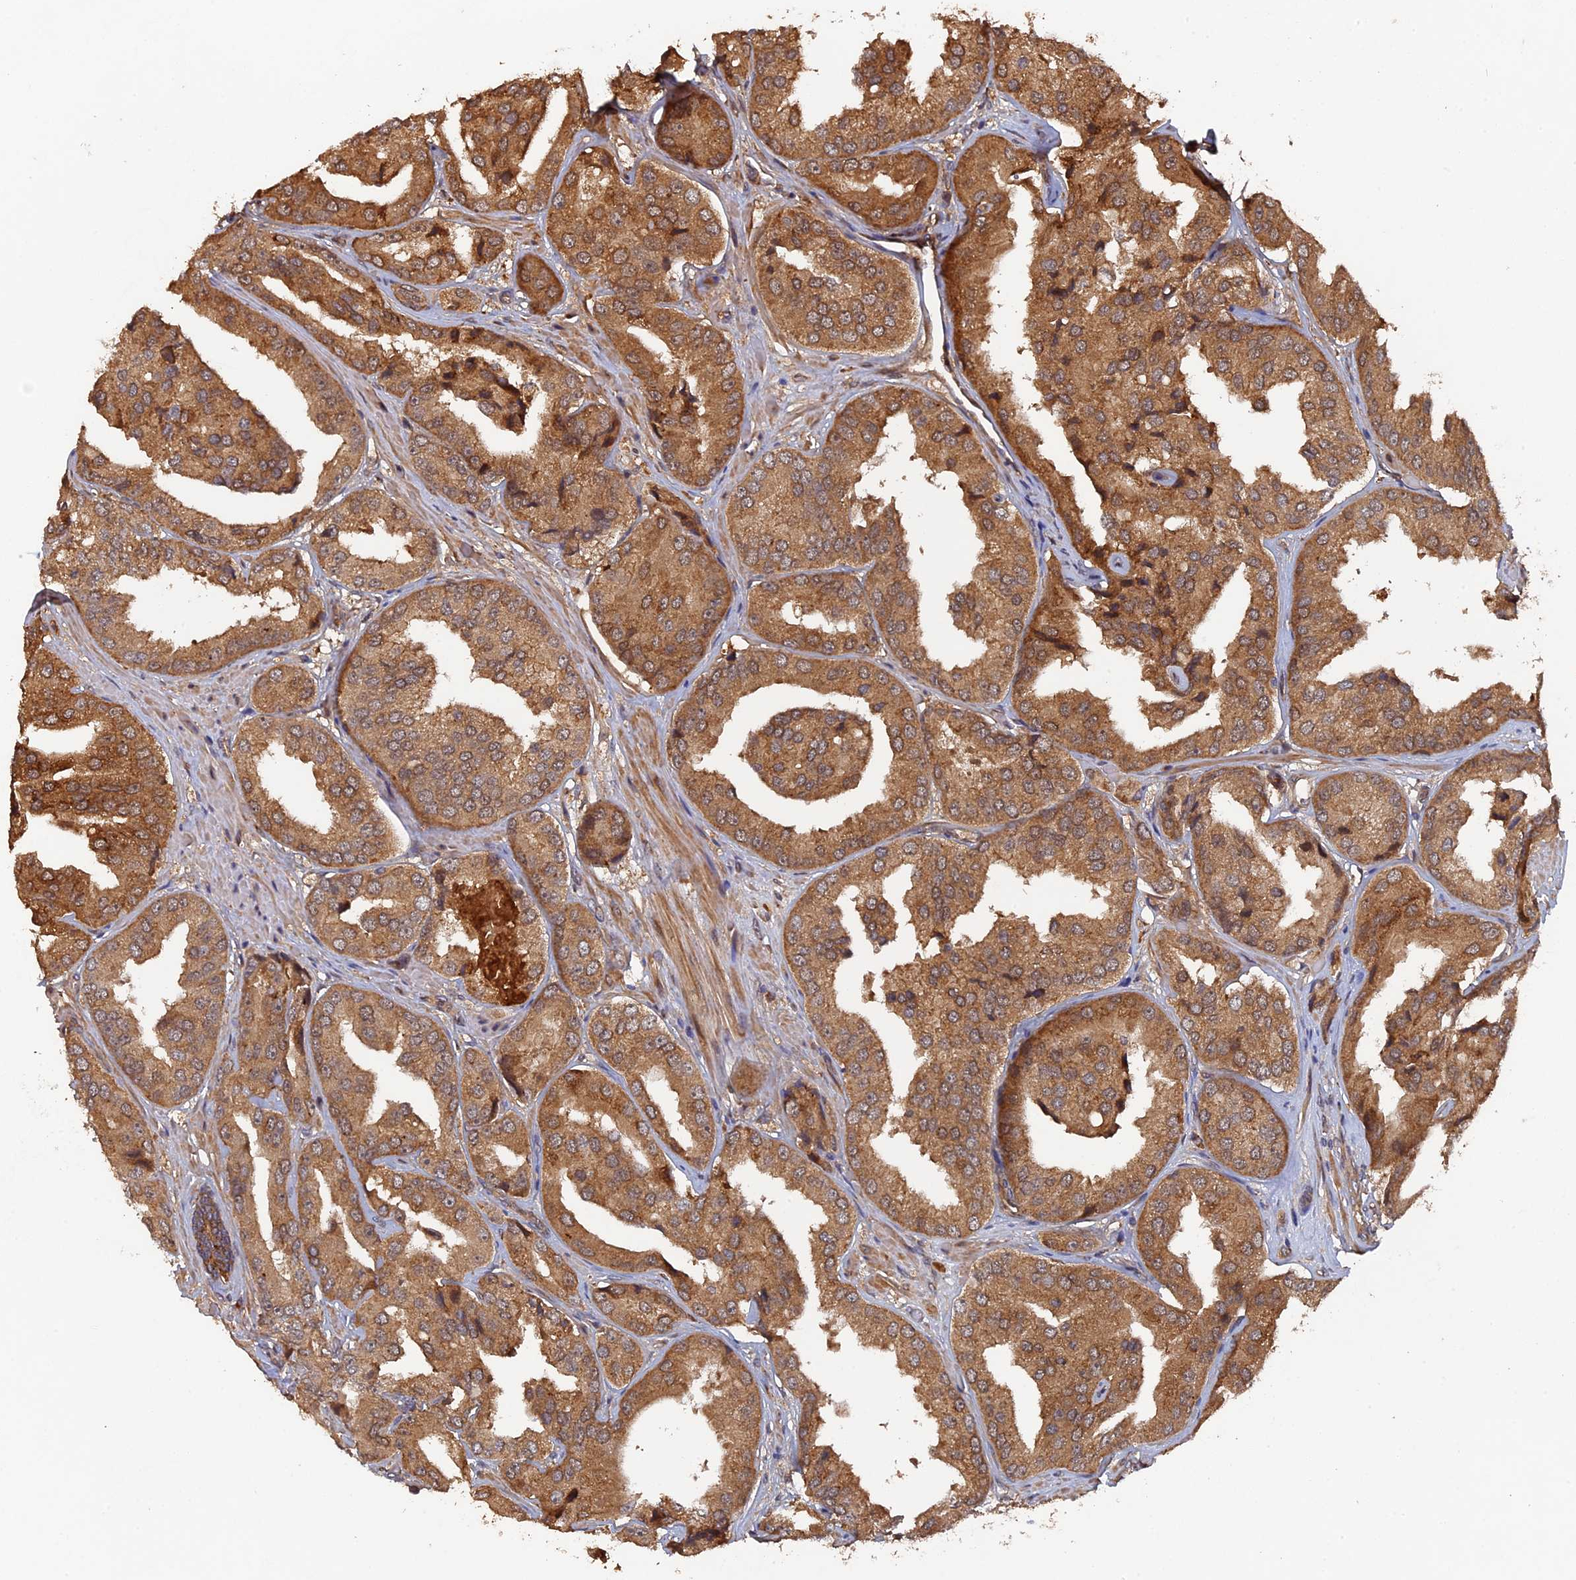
{"staining": {"intensity": "moderate", "quantity": ">75%", "location": "cytoplasmic/membranous"}, "tissue": "prostate cancer", "cell_type": "Tumor cells", "image_type": "cancer", "snomed": [{"axis": "morphology", "description": "Adenocarcinoma, High grade"}, {"axis": "topography", "description": "Prostate"}], "caption": "A brown stain highlights moderate cytoplasmic/membranous positivity of a protein in human high-grade adenocarcinoma (prostate) tumor cells. The staining was performed using DAB (3,3'-diaminobenzidine) to visualize the protein expression in brown, while the nuclei were stained in blue with hematoxylin (Magnification: 20x).", "gene": "VPS37C", "patient": {"sex": "male", "age": 63}}